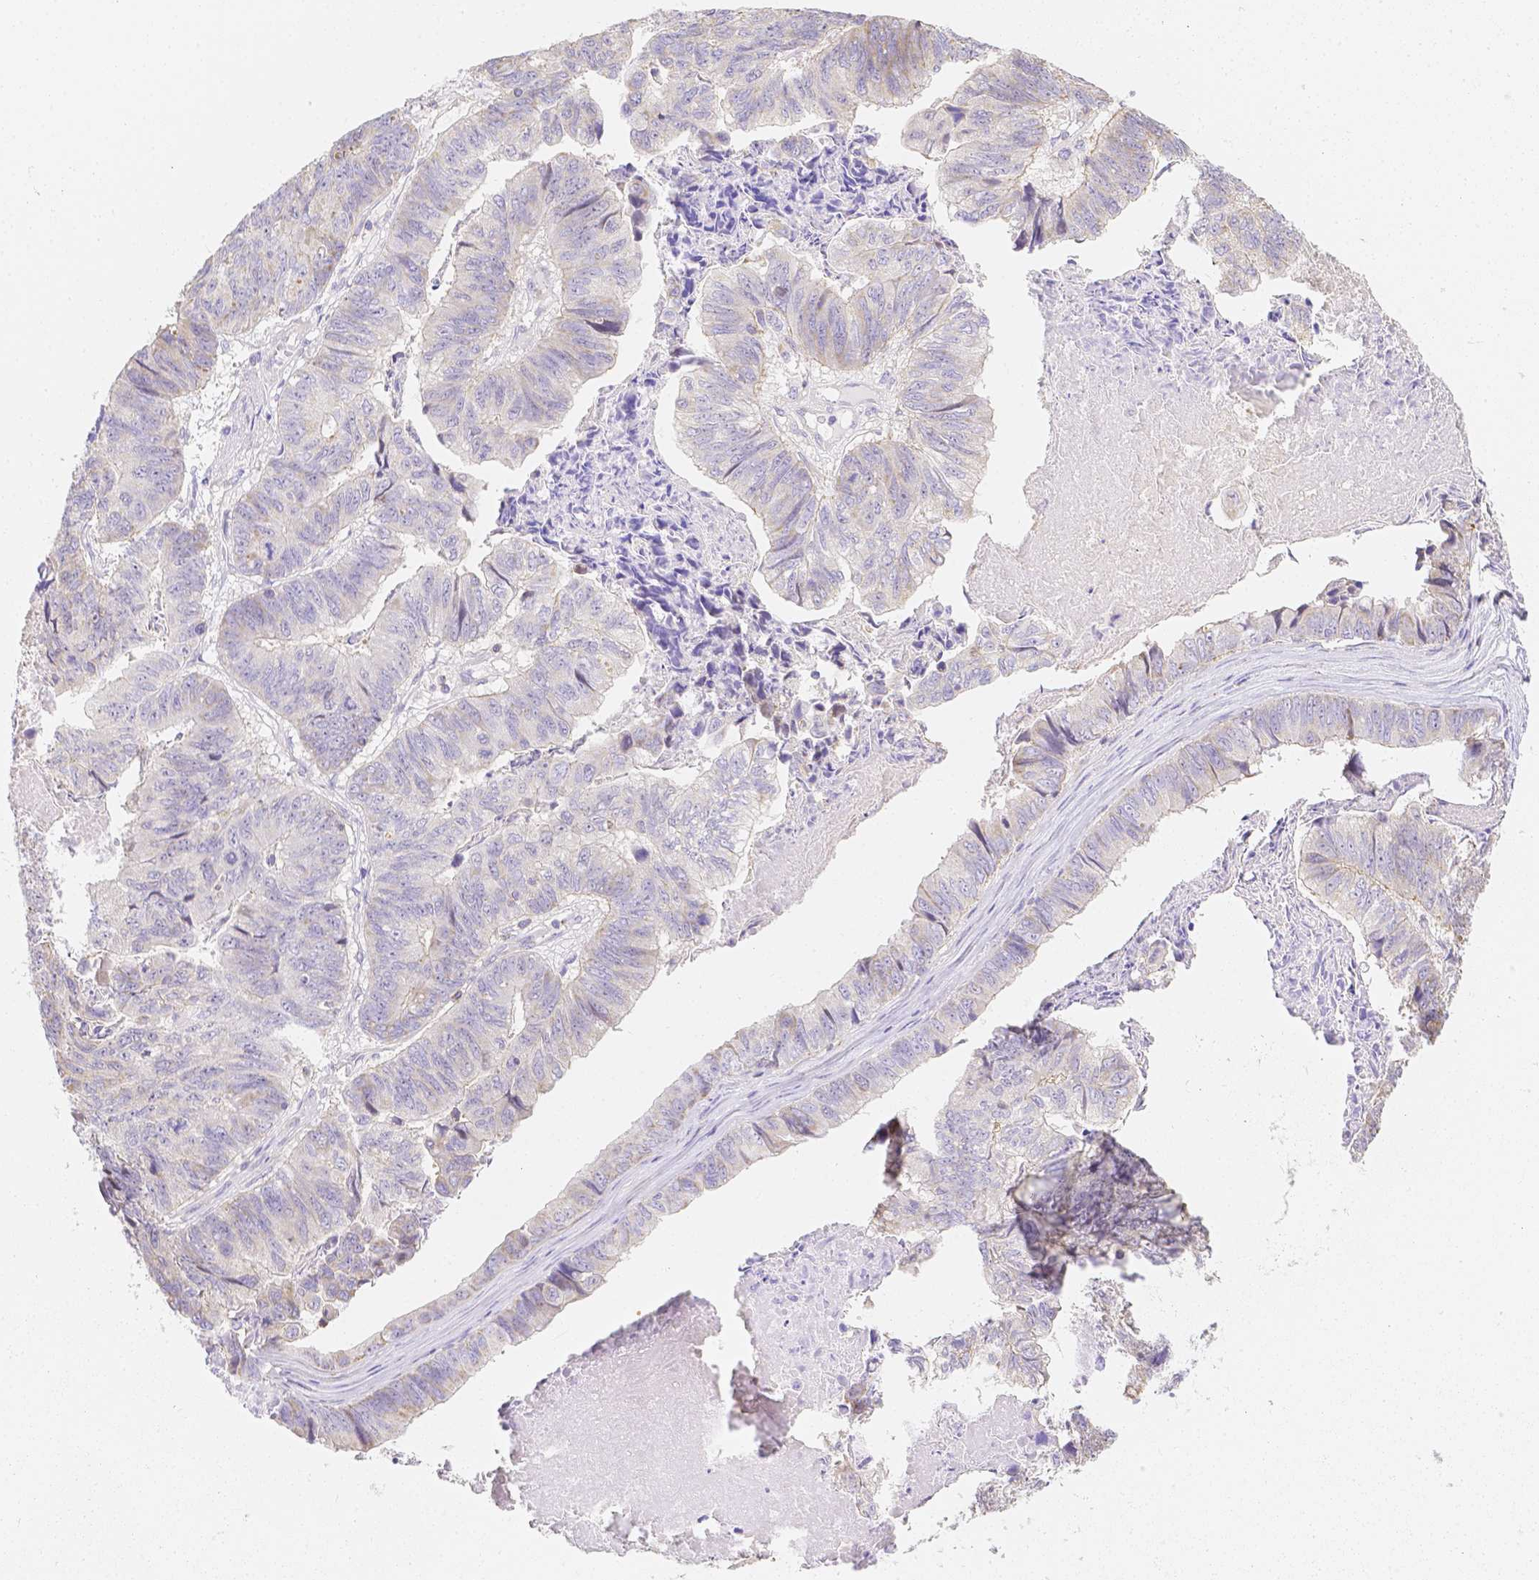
{"staining": {"intensity": "negative", "quantity": "none", "location": "none"}, "tissue": "stomach cancer", "cell_type": "Tumor cells", "image_type": "cancer", "snomed": [{"axis": "morphology", "description": "Adenocarcinoma, NOS"}, {"axis": "topography", "description": "Stomach, lower"}], "caption": "Tumor cells show no significant protein staining in adenocarcinoma (stomach). (Stains: DAB (3,3'-diaminobenzidine) immunohistochemistry with hematoxylin counter stain, Microscopy: brightfield microscopy at high magnification).", "gene": "ASAH2", "patient": {"sex": "male", "age": 77}}